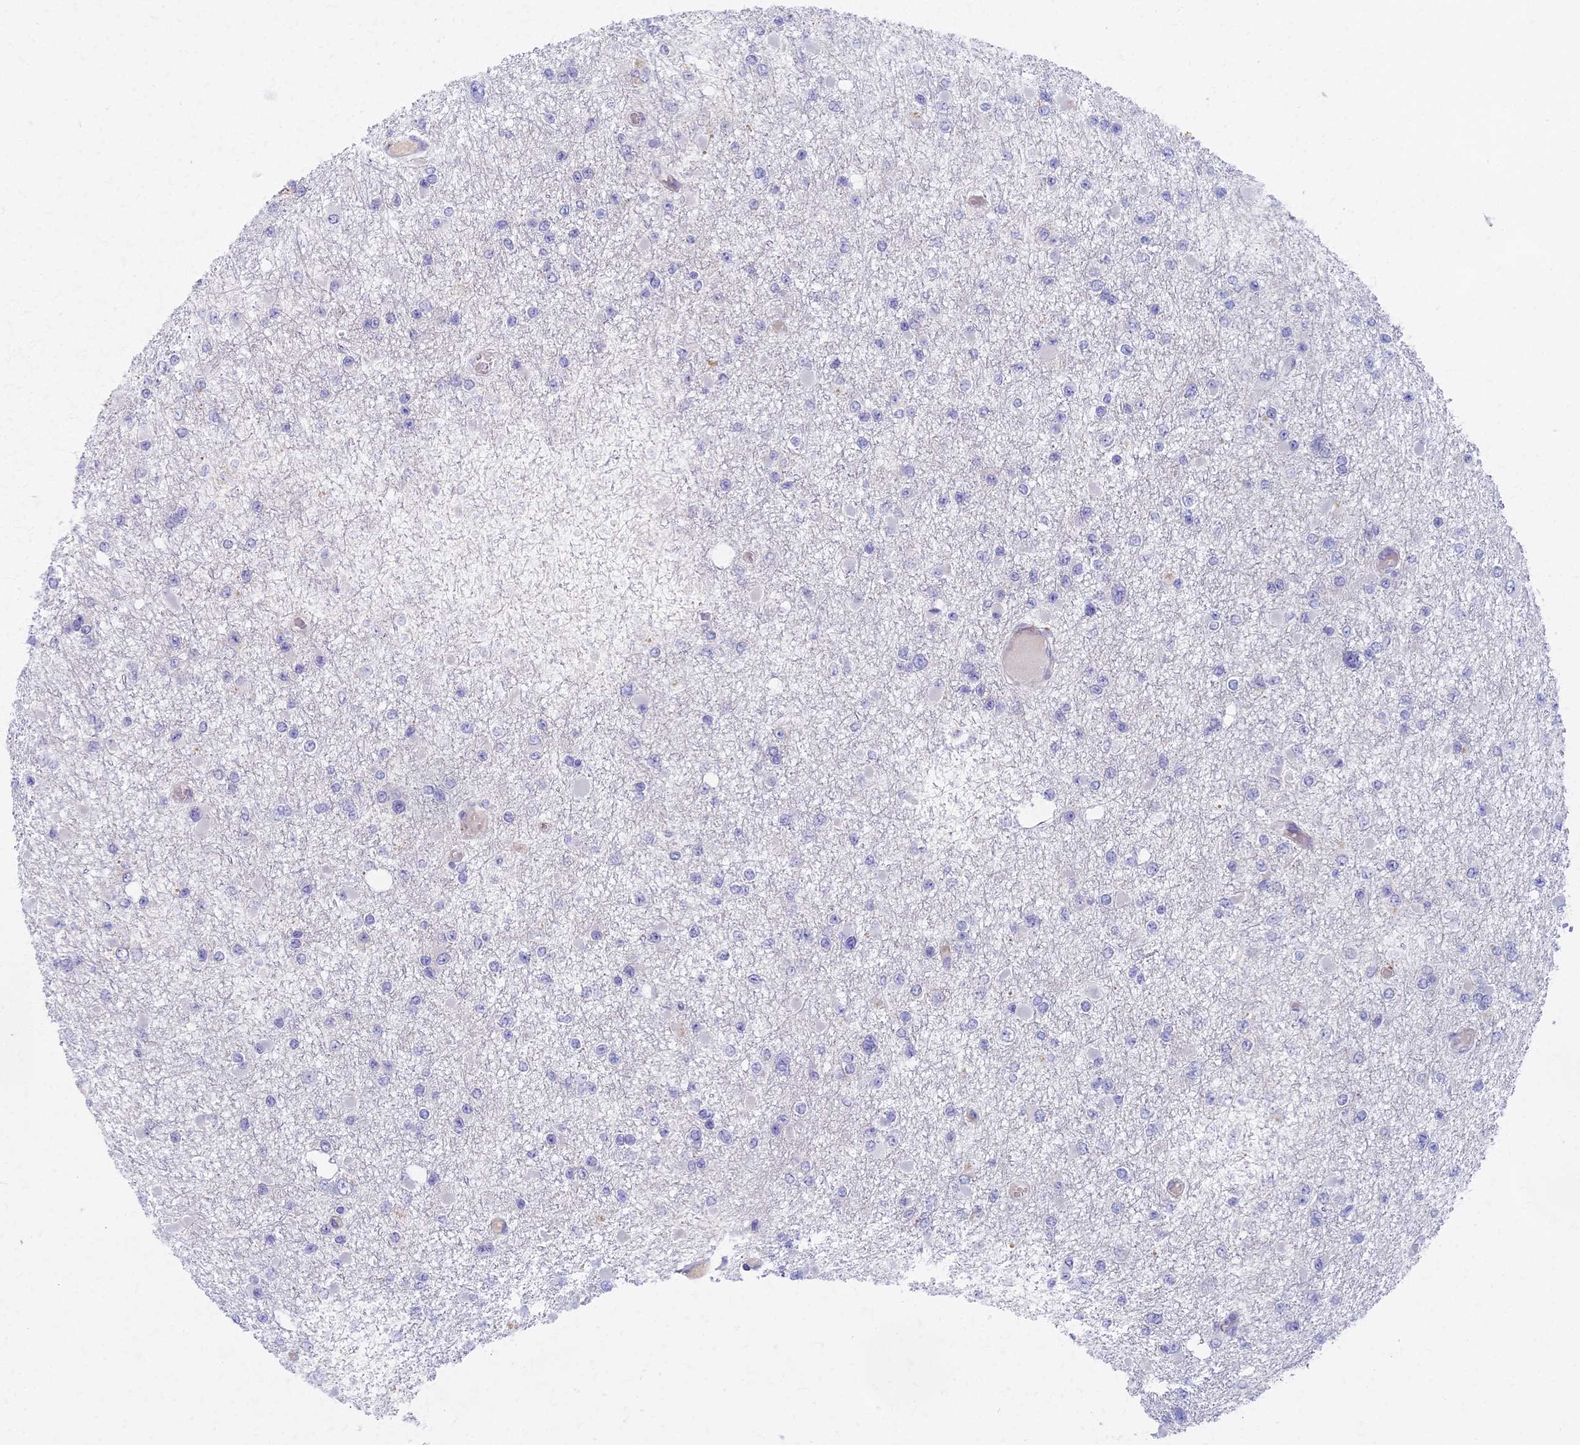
{"staining": {"intensity": "negative", "quantity": "none", "location": "none"}, "tissue": "glioma", "cell_type": "Tumor cells", "image_type": "cancer", "snomed": [{"axis": "morphology", "description": "Glioma, malignant, Low grade"}, {"axis": "topography", "description": "Brain"}], "caption": "Tumor cells are negative for brown protein staining in glioma.", "gene": "AP4E1", "patient": {"sex": "female", "age": 22}}